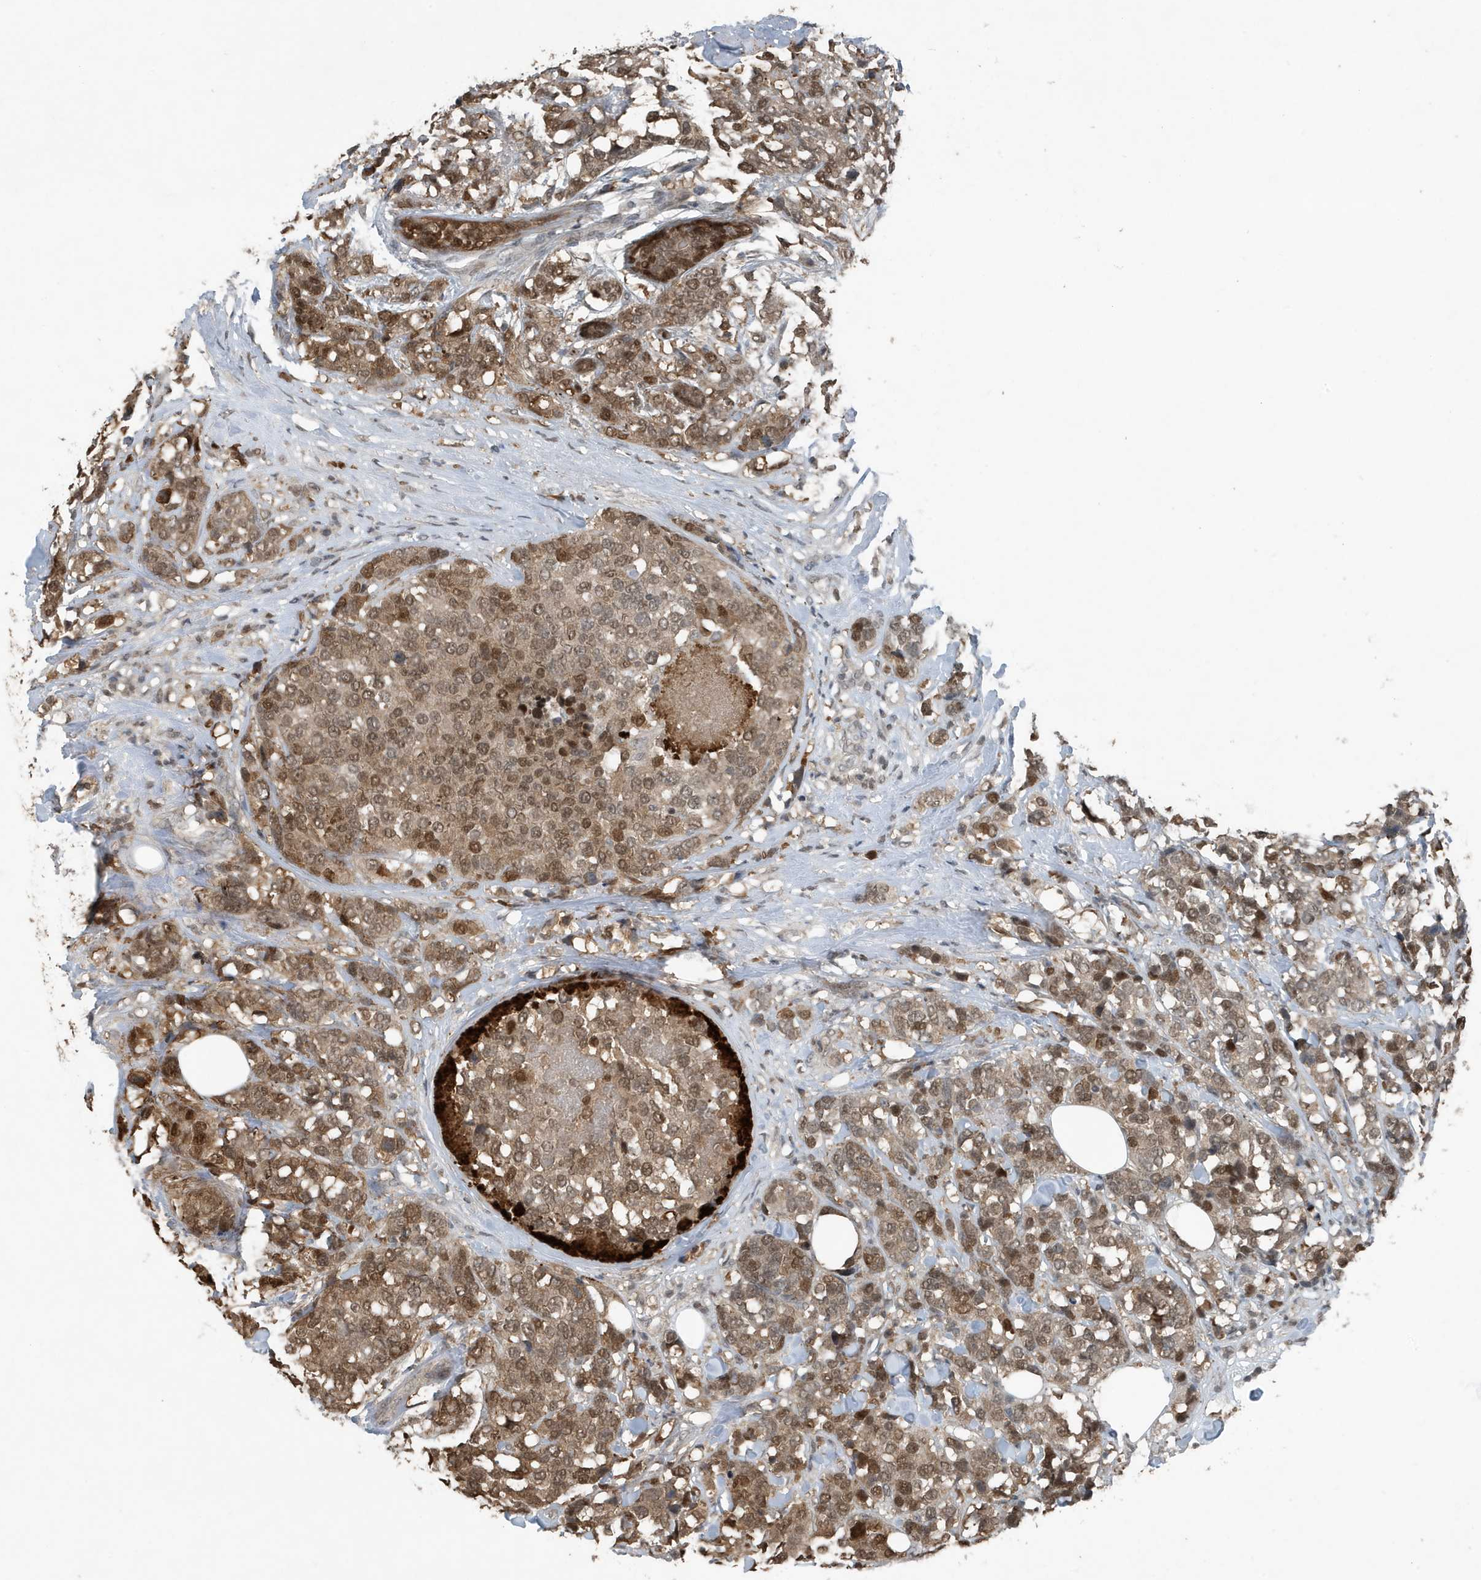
{"staining": {"intensity": "moderate", "quantity": ">75%", "location": "cytoplasmic/membranous,nuclear"}, "tissue": "breast cancer", "cell_type": "Tumor cells", "image_type": "cancer", "snomed": [{"axis": "morphology", "description": "Lobular carcinoma"}, {"axis": "topography", "description": "Breast"}], "caption": "Tumor cells reveal medium levels of moderate cytoplasmic/membranous and nuclear positivity in approximately >75% of cells in breast cancer. Immunohistochemistry stains the protein of interest in brown and the nuclei are stained blue.", "gene": "HSPA1A", "patient": {"sex": "female", "age": 59}}